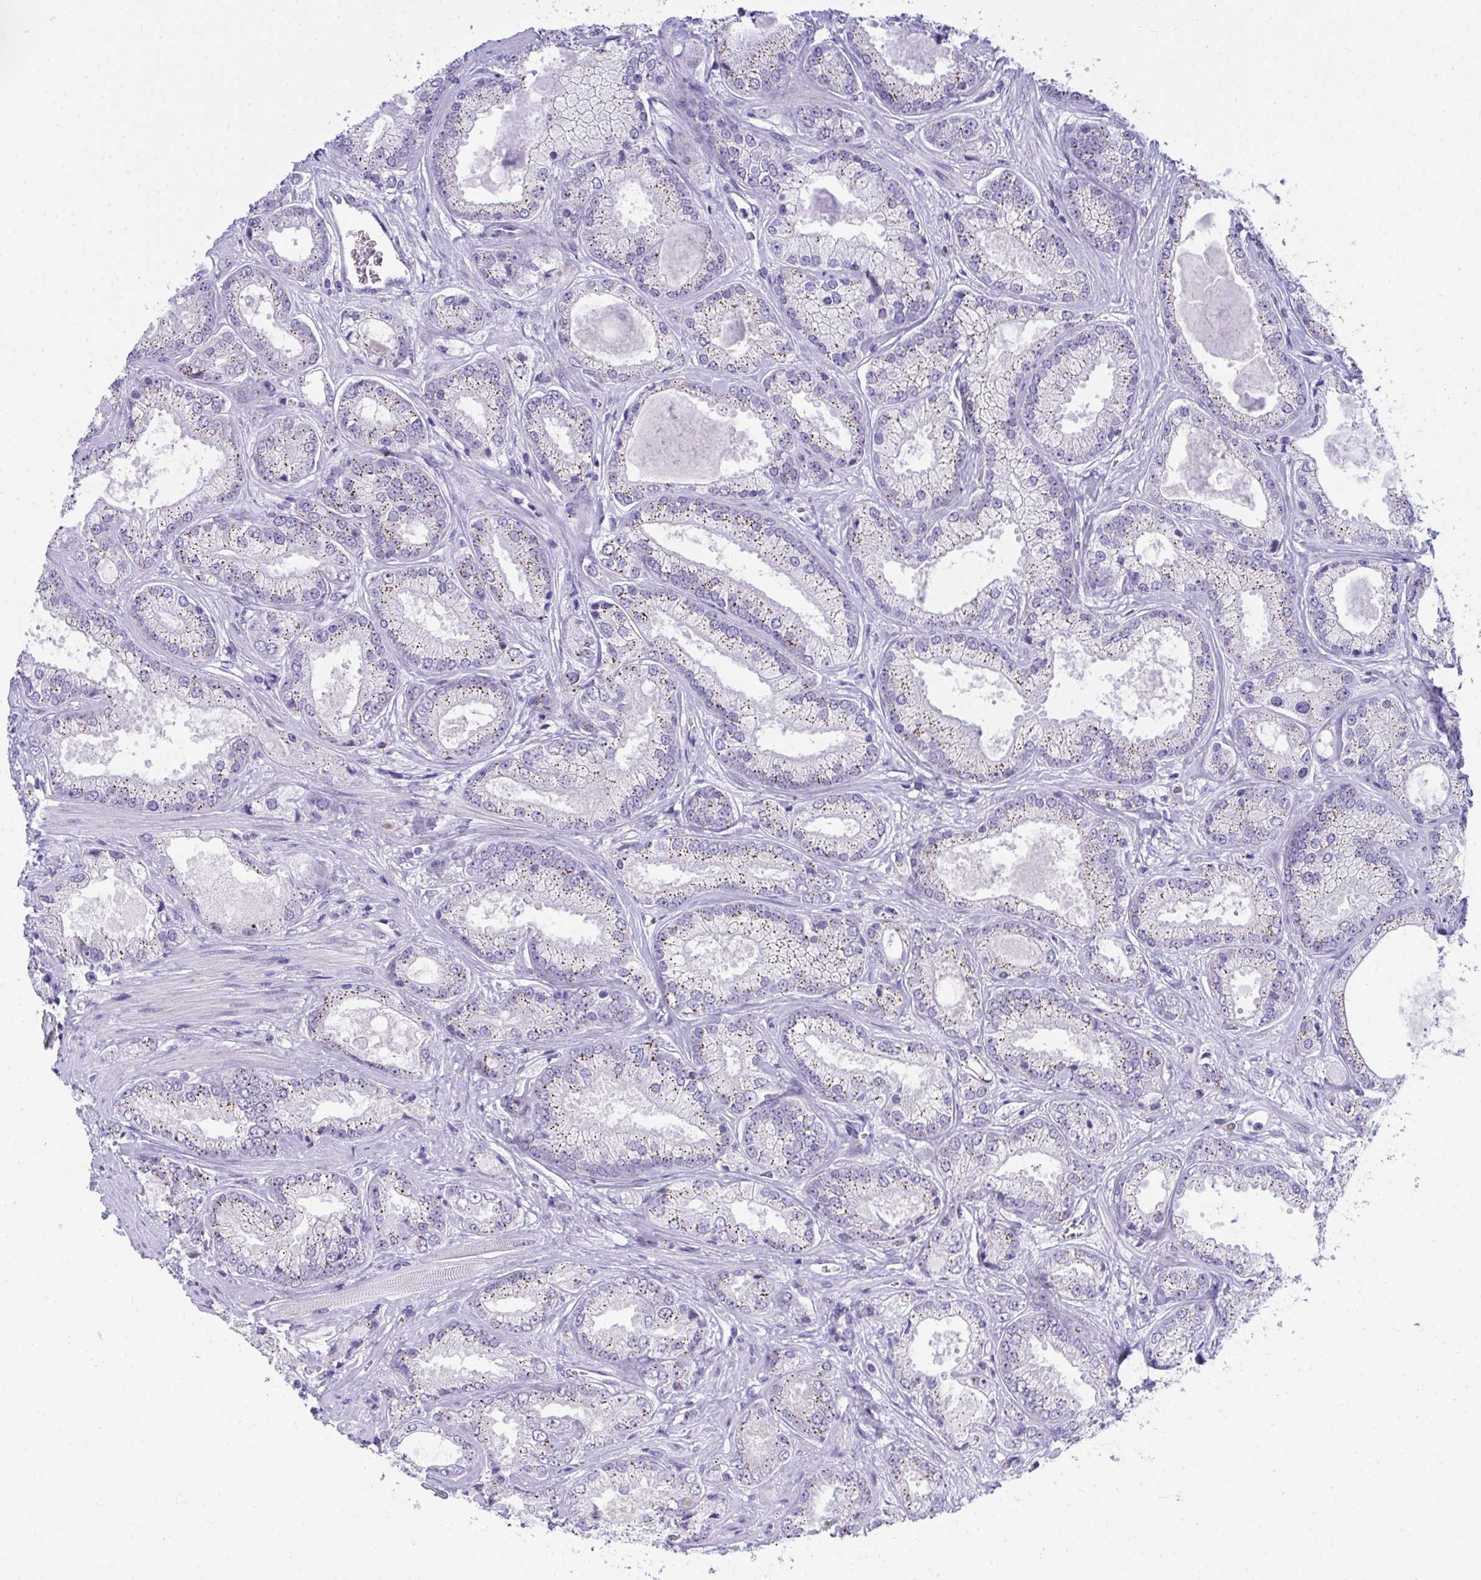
{"staining": {"intensity": "moderate", "quantity": ">75%", "location": "cytoplasmic/membranous"}, "tissue": "prostate cancer", "cell_type": "Tumor cells", "image_type": "cancer", "snomed": [{"axis": "morphology", "description": "Adenocarcinoma, High grade"}, {"axis": "topography", "description": "Prostate"}], "caption": "Human prostate cancer stained with a protein marker shows moderate staining in tumor cells.", "gene": "TSBP1", "patient": {"sex": "male", "age": 67}}